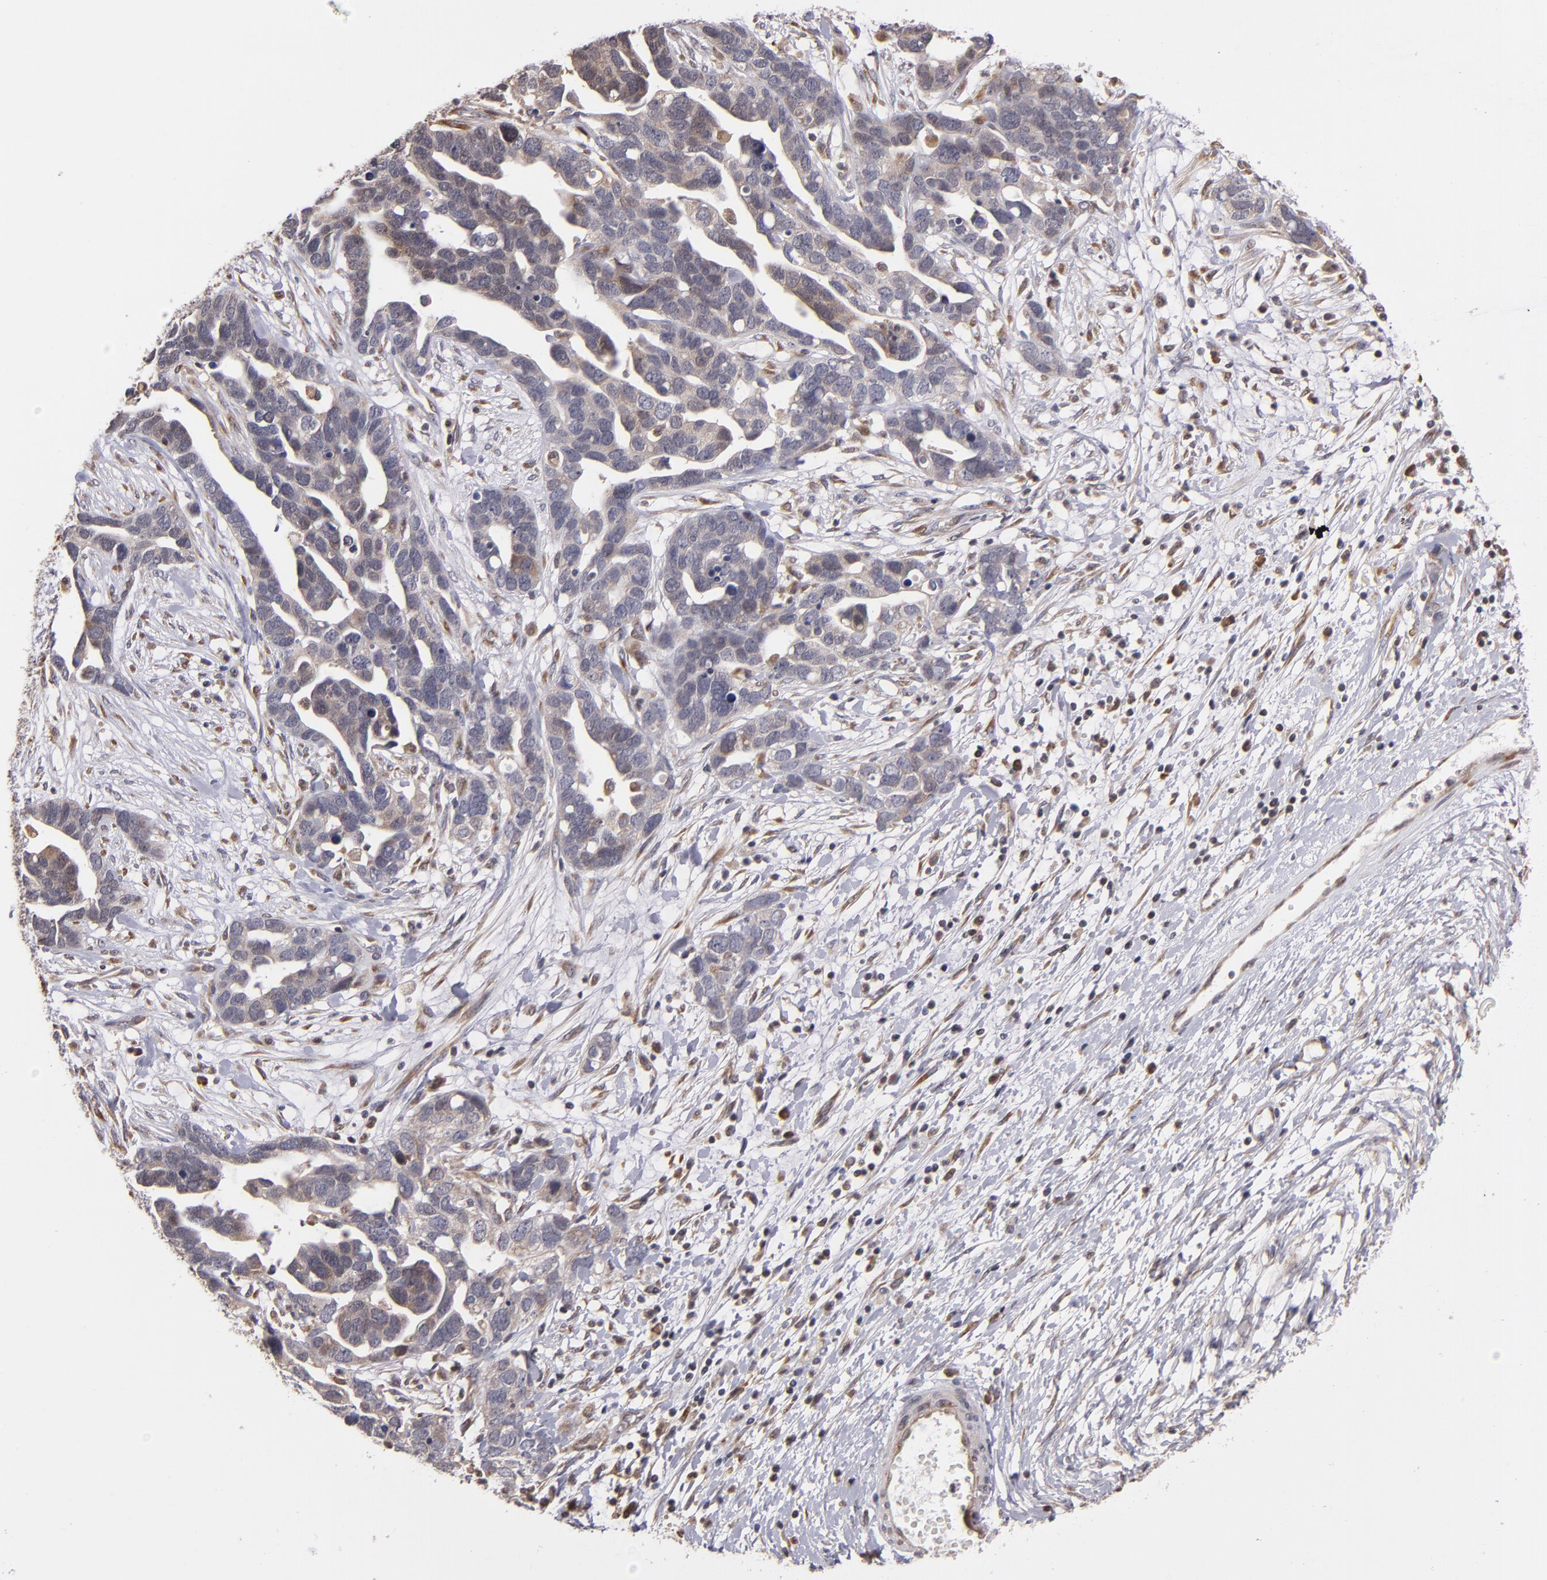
{"staining": {"intensity": "weak", "quantity": ">75%", "location": "cytoplasmic/membranous"}, "tissue": "ovarian cancer", "cell_type": "Tumor cells", "image_type": "cancer", "snomed": [{"axis": "morphology", "description": "Cystadenocarcinoma, serous, NOS"}, {"axis": "topography", "description": "Ovary"}], "caption": "Weak cytoplasmic/membranous expression is appreciated in about >75% of tumor cells in ovarian cancer. (DAB (3,3'-diaminobenzidine) IHC, brown staining for protein, blue staining for nuclei).", "gene": "CASP1", "patient": {"sex": "female", "age": 54}}